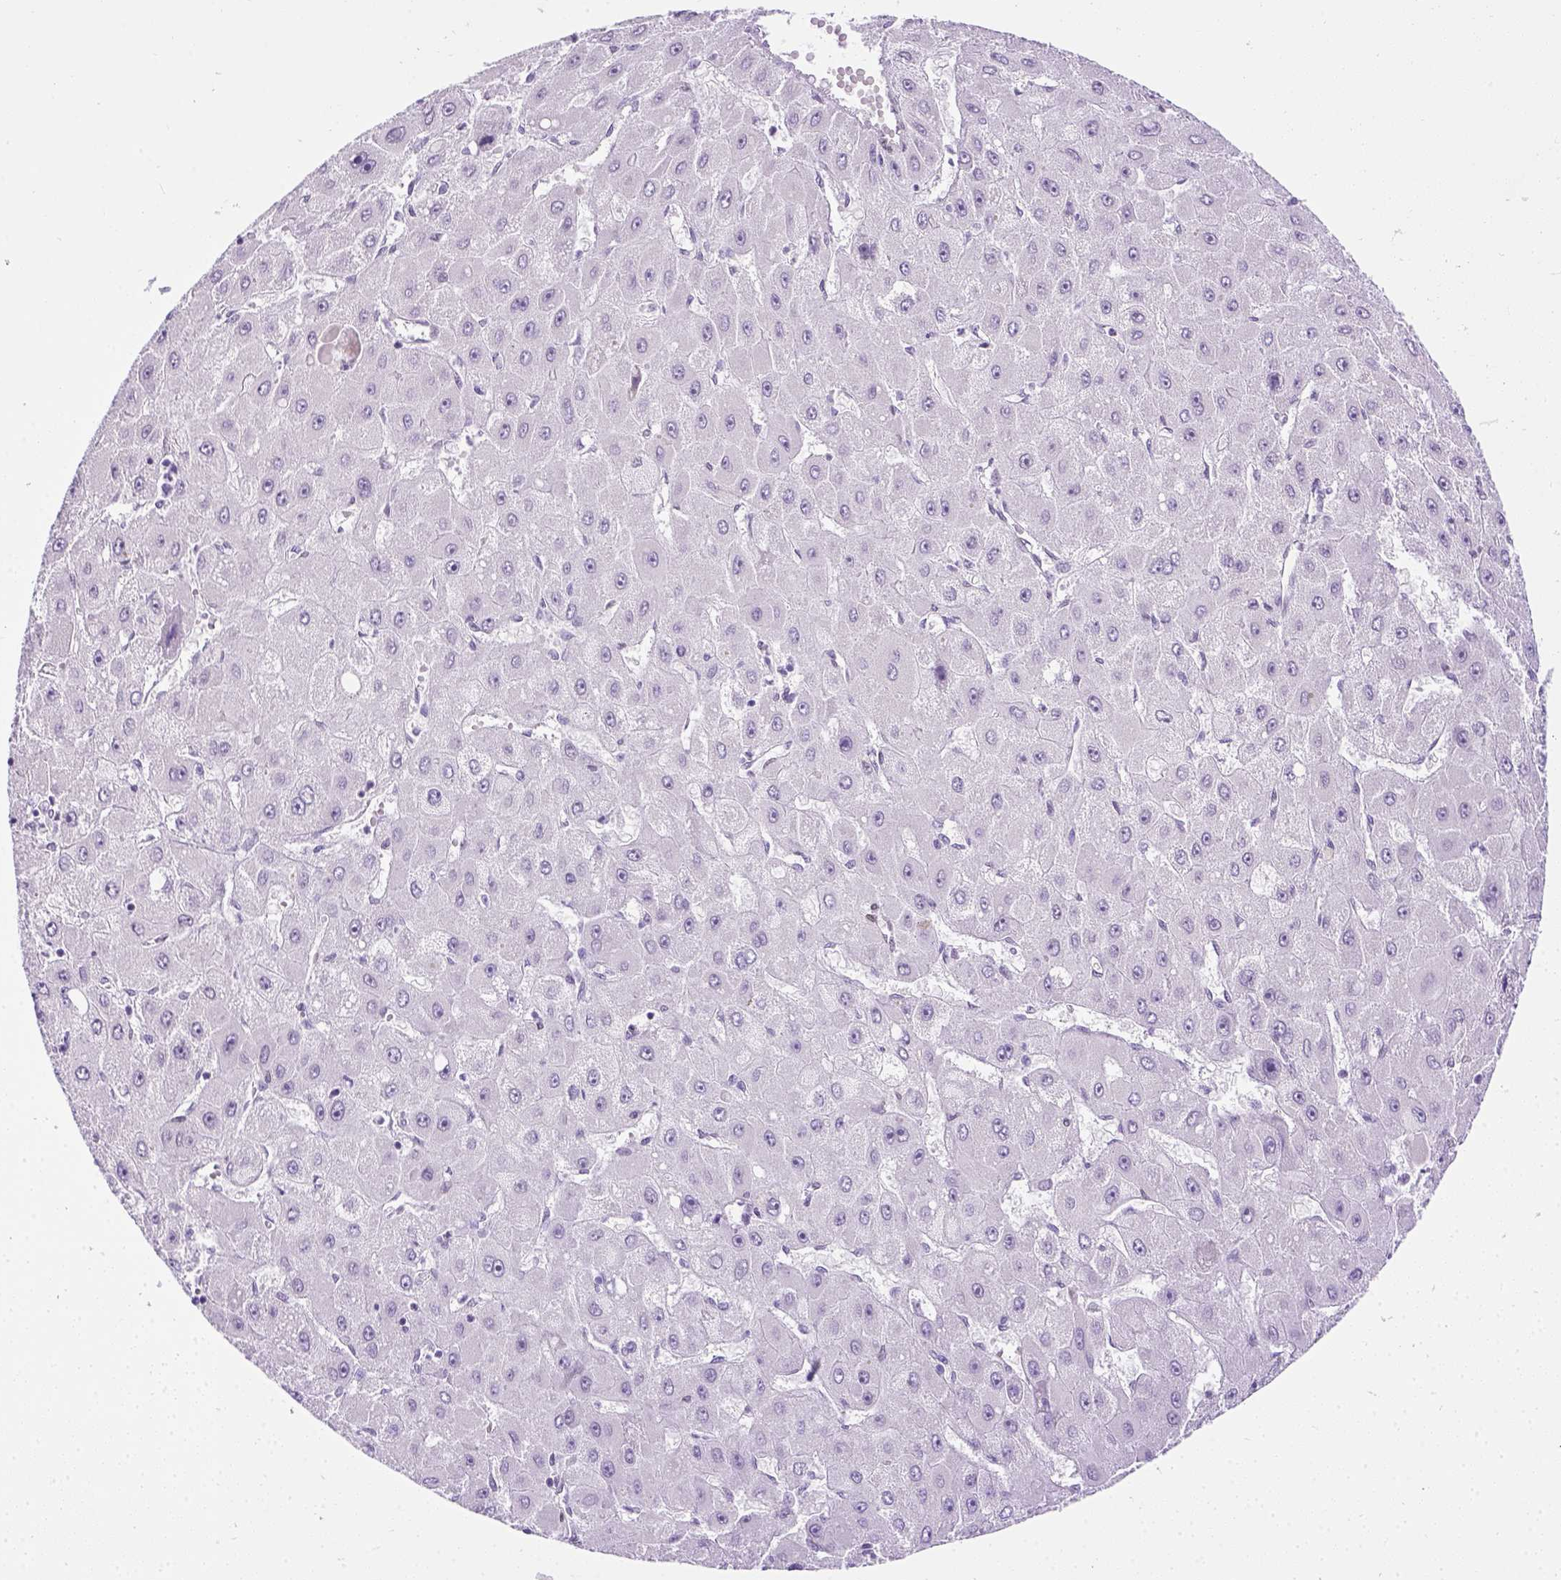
{"staining": {"intensity": "negative", "quantity": "none", "location": "none"}, "tissue": "liver cancer", "cell_type": "Tumor cells", "image_type": "cancer", "snomed": [{"axis": "morphology", "description": "Carcinoma, Hepatocellular, NOS"}, {"axis": "topography", "description": "Liver"}], "caption": "DAB (3,3'-diaminobenzidine) immunohistochemical staining of liver cancer (hepatocellular carcinoma) exhibits no significant expression in tumor cells.", "gene": "FAM184B", "patient": {"sex": "female", "age": 25}}